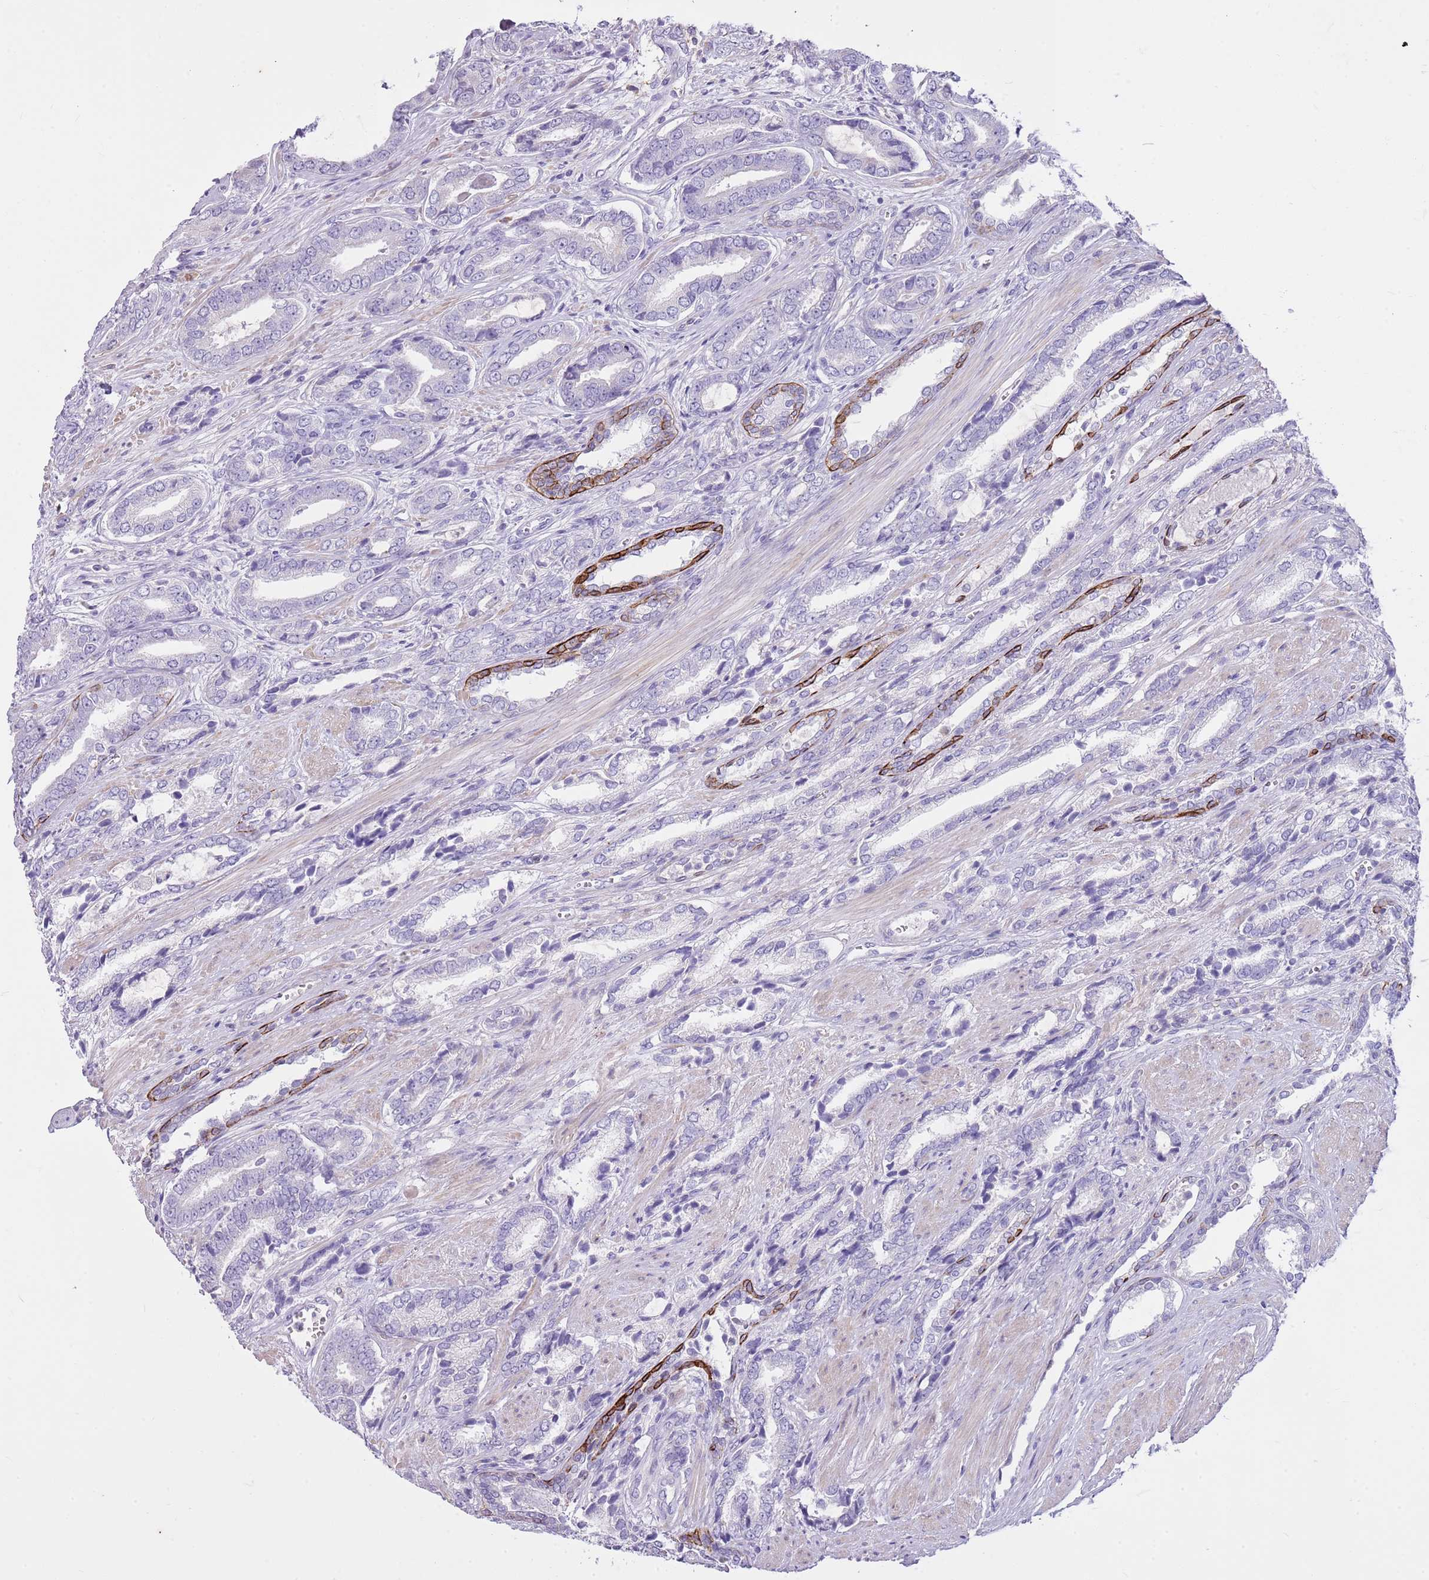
{"staining": {"intensity": "negative", "quantity": "none", "location": "none"}, "tissue": "prostate cancer", "cell_type": "Tumor cells", "image_type": "cancer", "snomed": [{"axis": "morphology", "description": "Adenocarcinoma, NOS"}, {"axis": "topography", "description": "Prostate and seminal vesicle, NOS"}], "caption": "DAB (3,3'-diaminobenzidine) immunohistochemical staining of prostate adenocarcinoma reveals no significant staining in tumor cells.", "gene": "CNPPD1", "patient": {"sex": "male", "age": 76}}